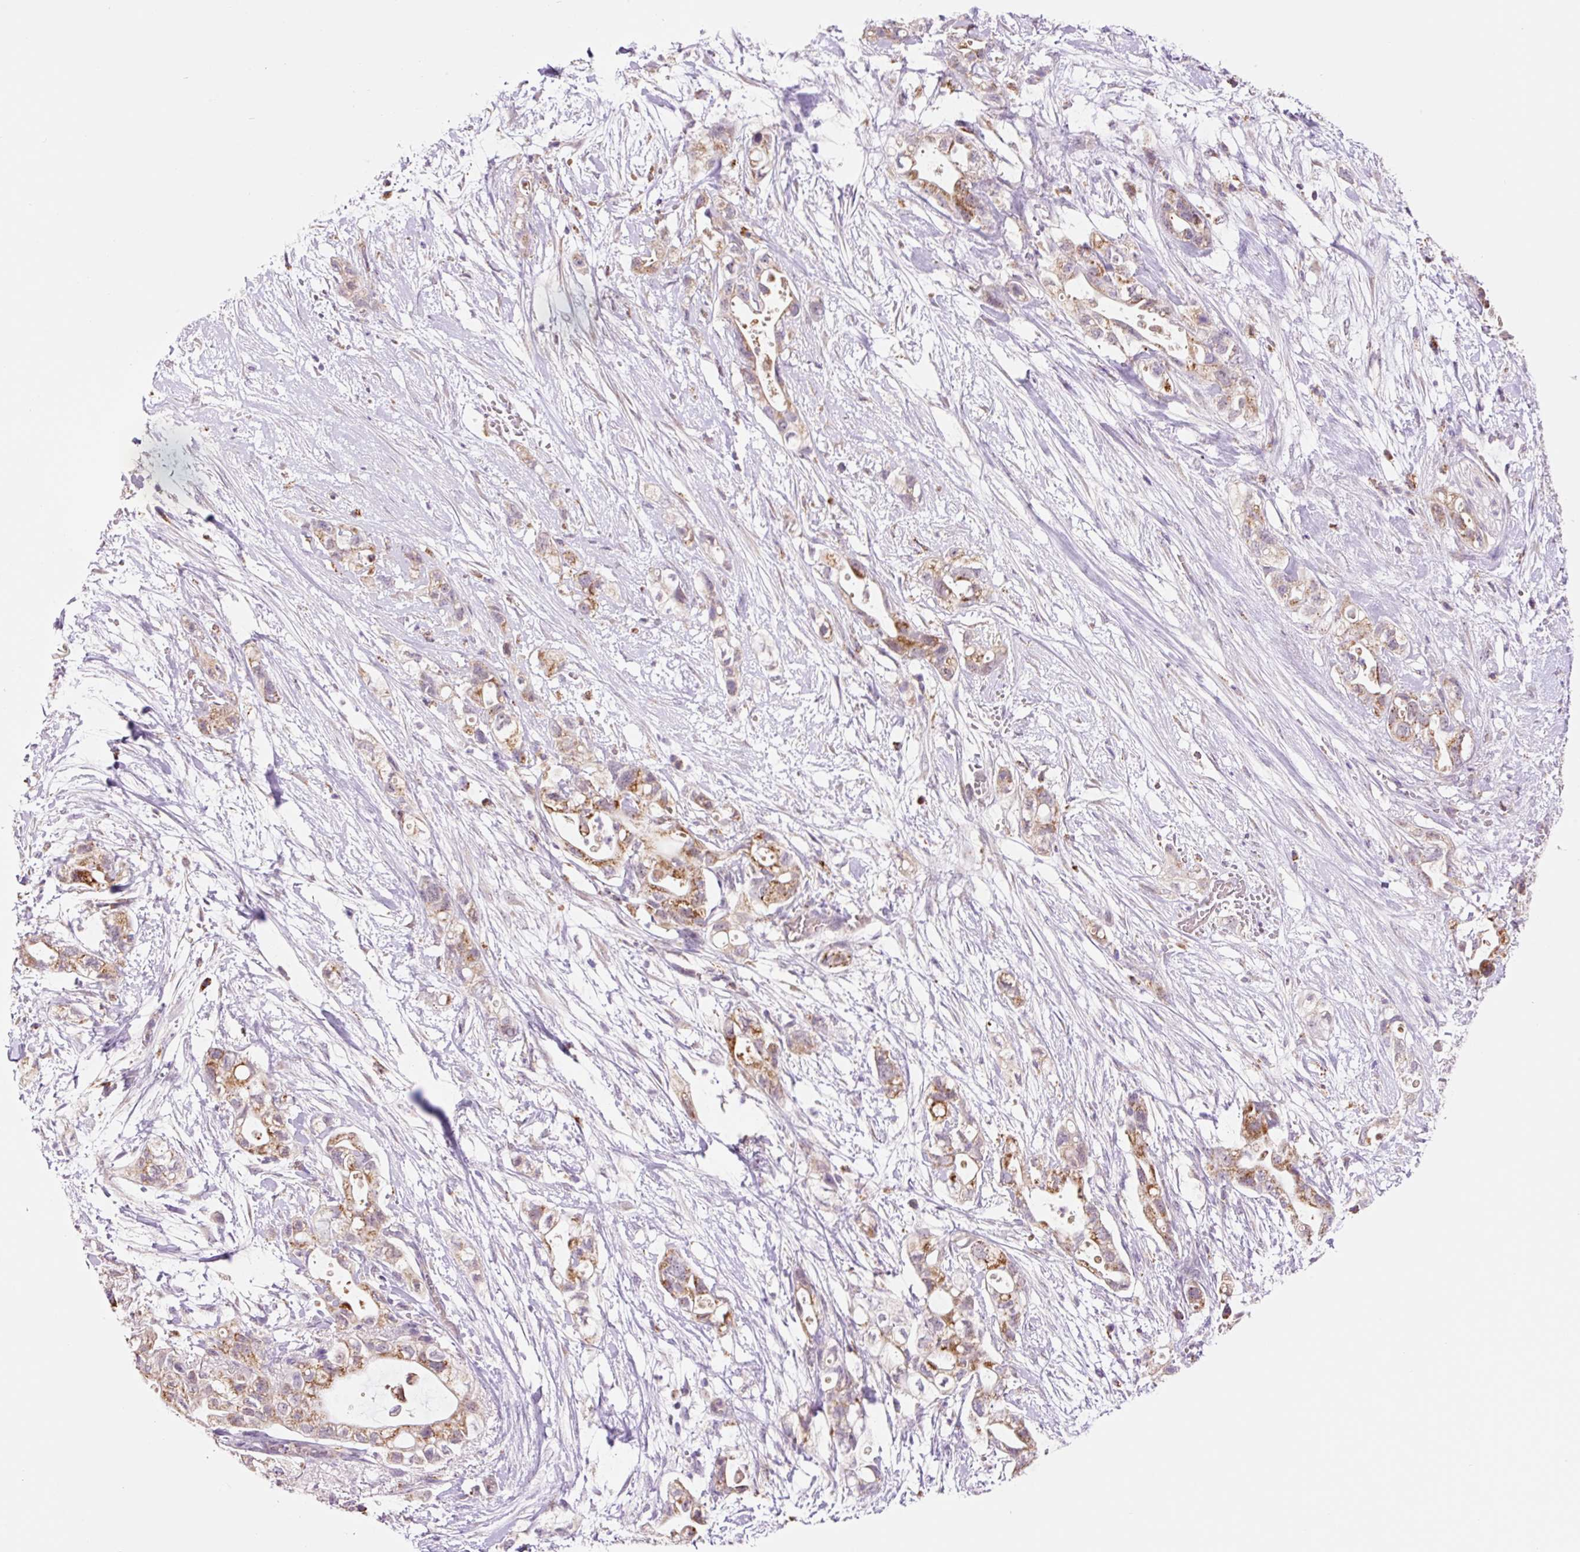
{"staining": {"intensity": "moderate", "quantity": ">75%", "location": "cytoplasmic/membranous"}, "tissue": "pancreatic cancer", "cell_type": "Tumor cells", "image_type": "cancer", "snomed": [{"axis": "morphology", "description": "Adenocarcinoma, NOS"}, {"axis": "topography", "description": "Pancreas"}], "caption": "High-magnification brightfield microscopy of pancreatic cancer stained with DAB (brown) and counterstained with hematoxylin (blue). tumor cells exhibit moderate cytoplasmic/membranous expression is appreciated in about>75% of cells. (brown staining indicates protein expression, while blue staining denotes nuclei).", "gene": "PCK2", "patient": {"sex": "female", "age": 72}}